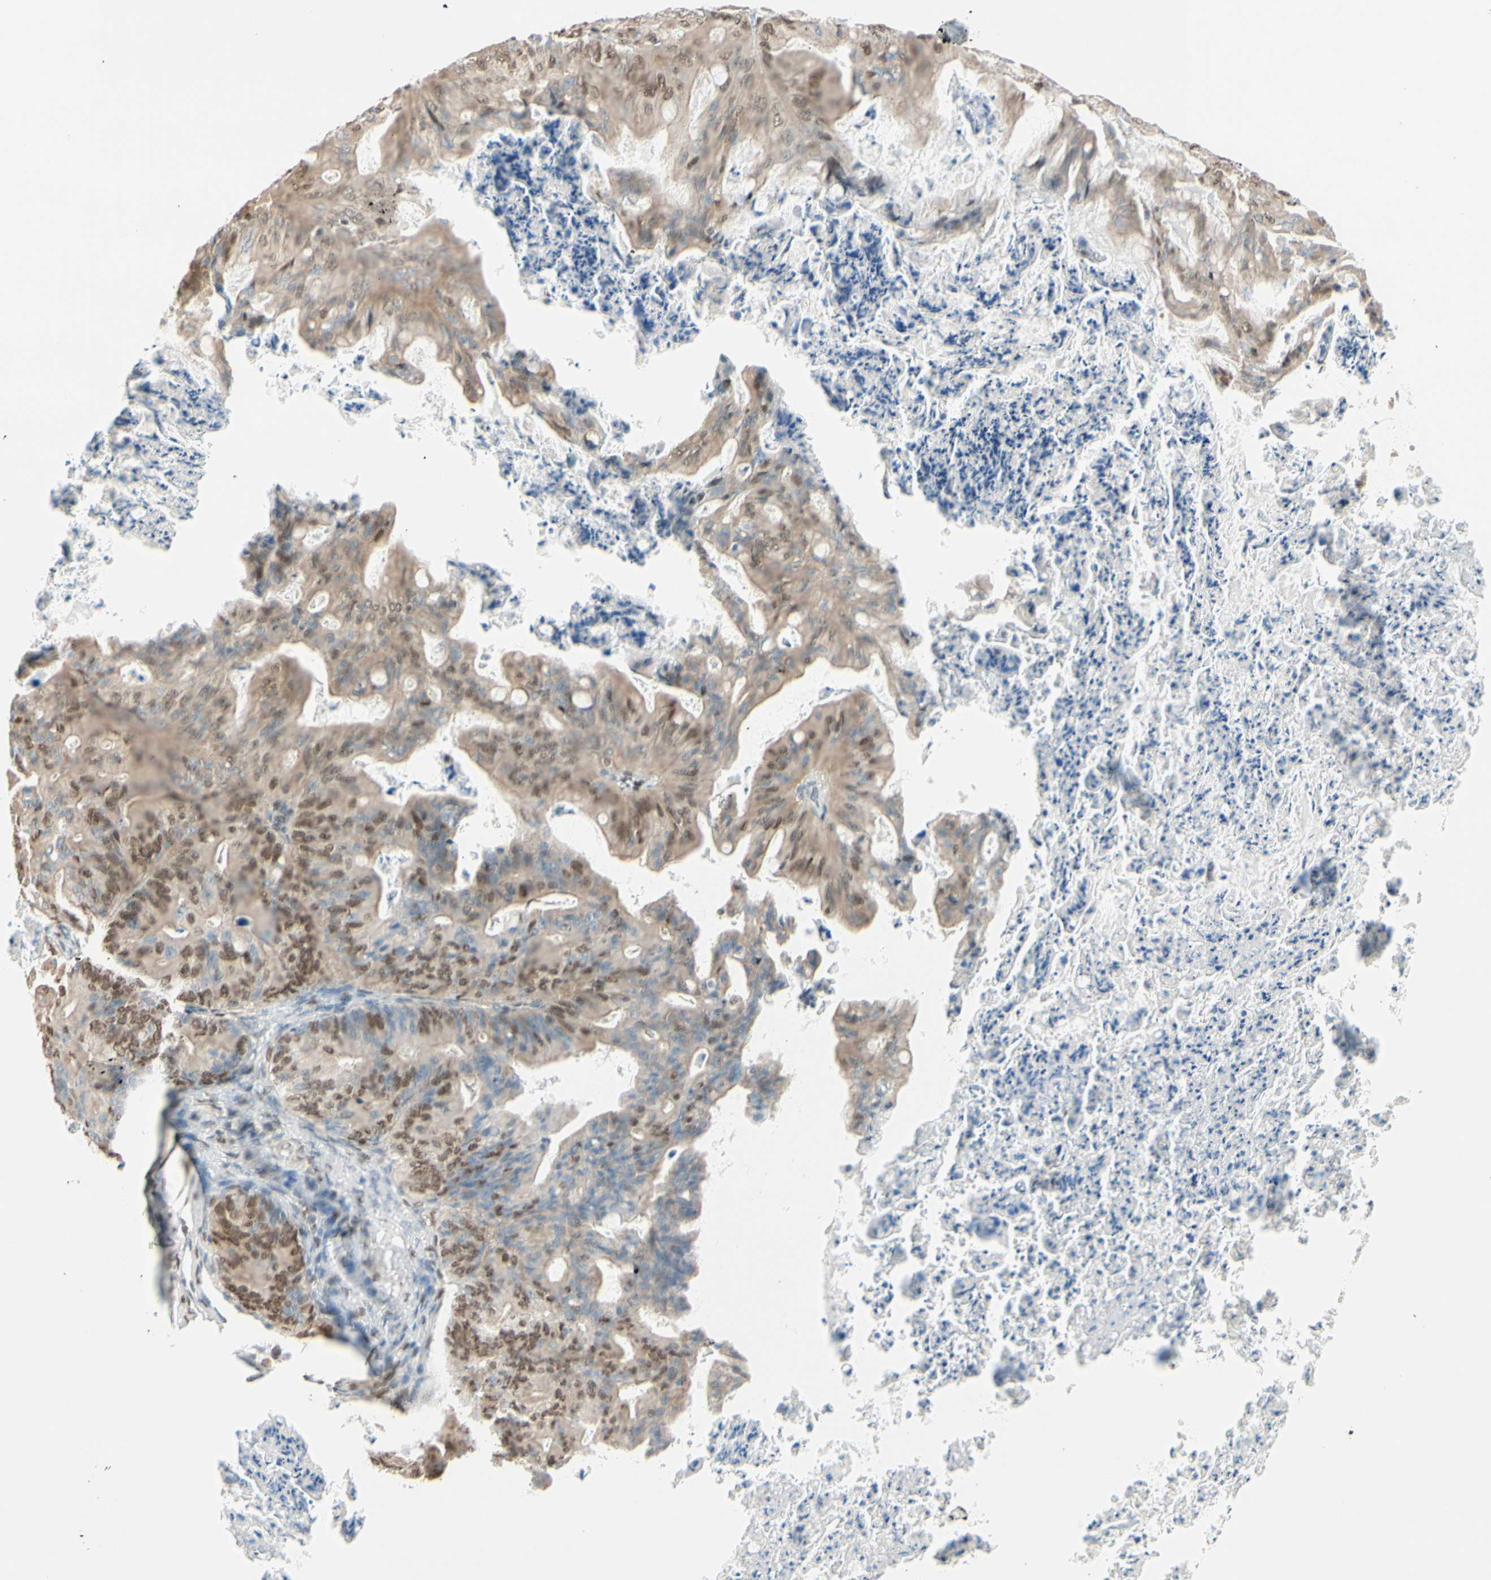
{"staining": {"intensity": "moderate", "quantity": "25%-75%", "location": "nuclear"}, "tissue": "ovarian cancer", "cell_type": "Tumor cells", "image_type": "cancer", "snomed": [{"axis": "morphology", "description": "Cystadenocarcinoma, mucinous, NOS"}, {"axis": "topography", "description": "Ovary"}], "caption": "Immunohistochemical staining of human ovarian cancer shows moderate nuclear protein expression in about 25%-75% of tumor cells. (DAB IHC, brown staining for protein, blue staining for nuclei).", "gene": "SUFU", "patient": {"sex": "female", "age": 36}}